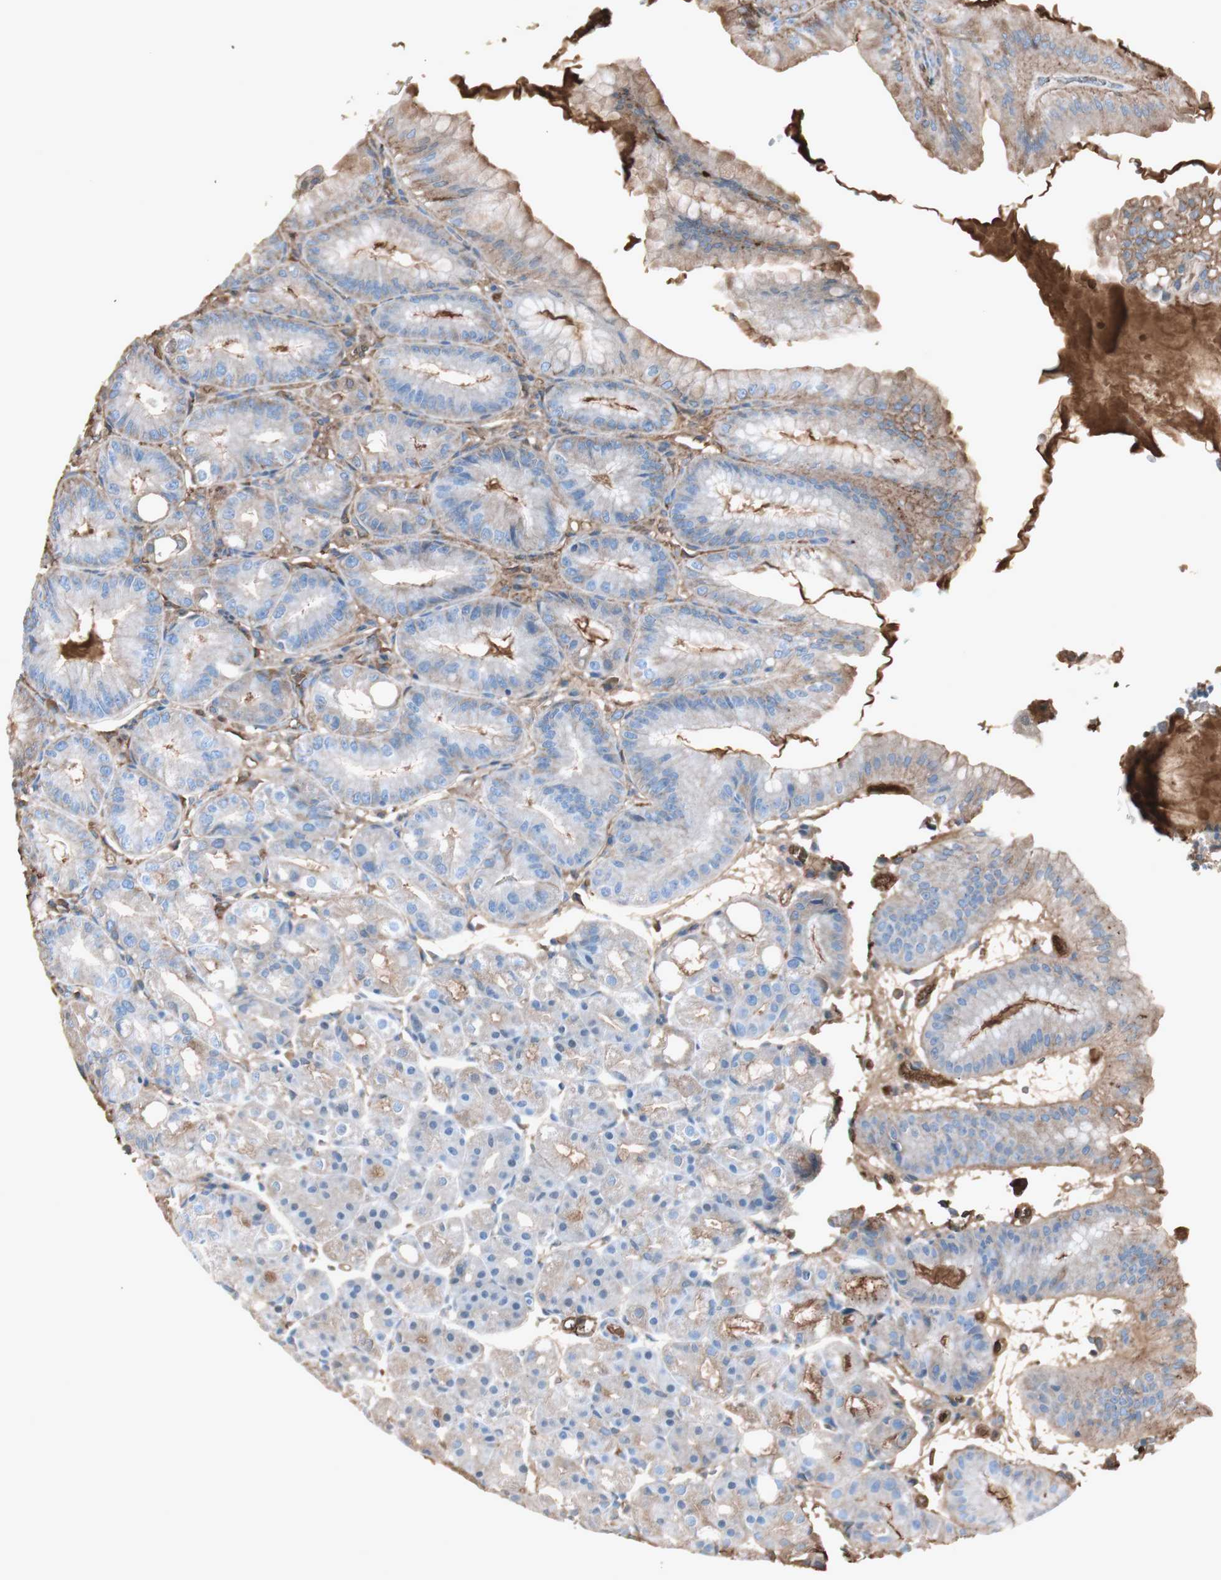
{"staining": {"intensity": "moderate", "quantity": "25%-75%", "location": "cytoplasmic/membranous"}, "tissue": "stomach", "cell_type": "Glandular cells", "image_type": "normal", "snomed": [{"axis": "morphology", "description": "Normal tissue, NOS"}, {"axis": "topography", "description": "Stomach, lower"}], "caption": "IHC image of normal stomach stained for a protein (brown), which exhibits medium levels of moderate cytoplasmic/membranous staining in approximately 25%-75% of glandular cells.", "gene": "MMP14", "patient": {"sex": "male", "age": 71}}